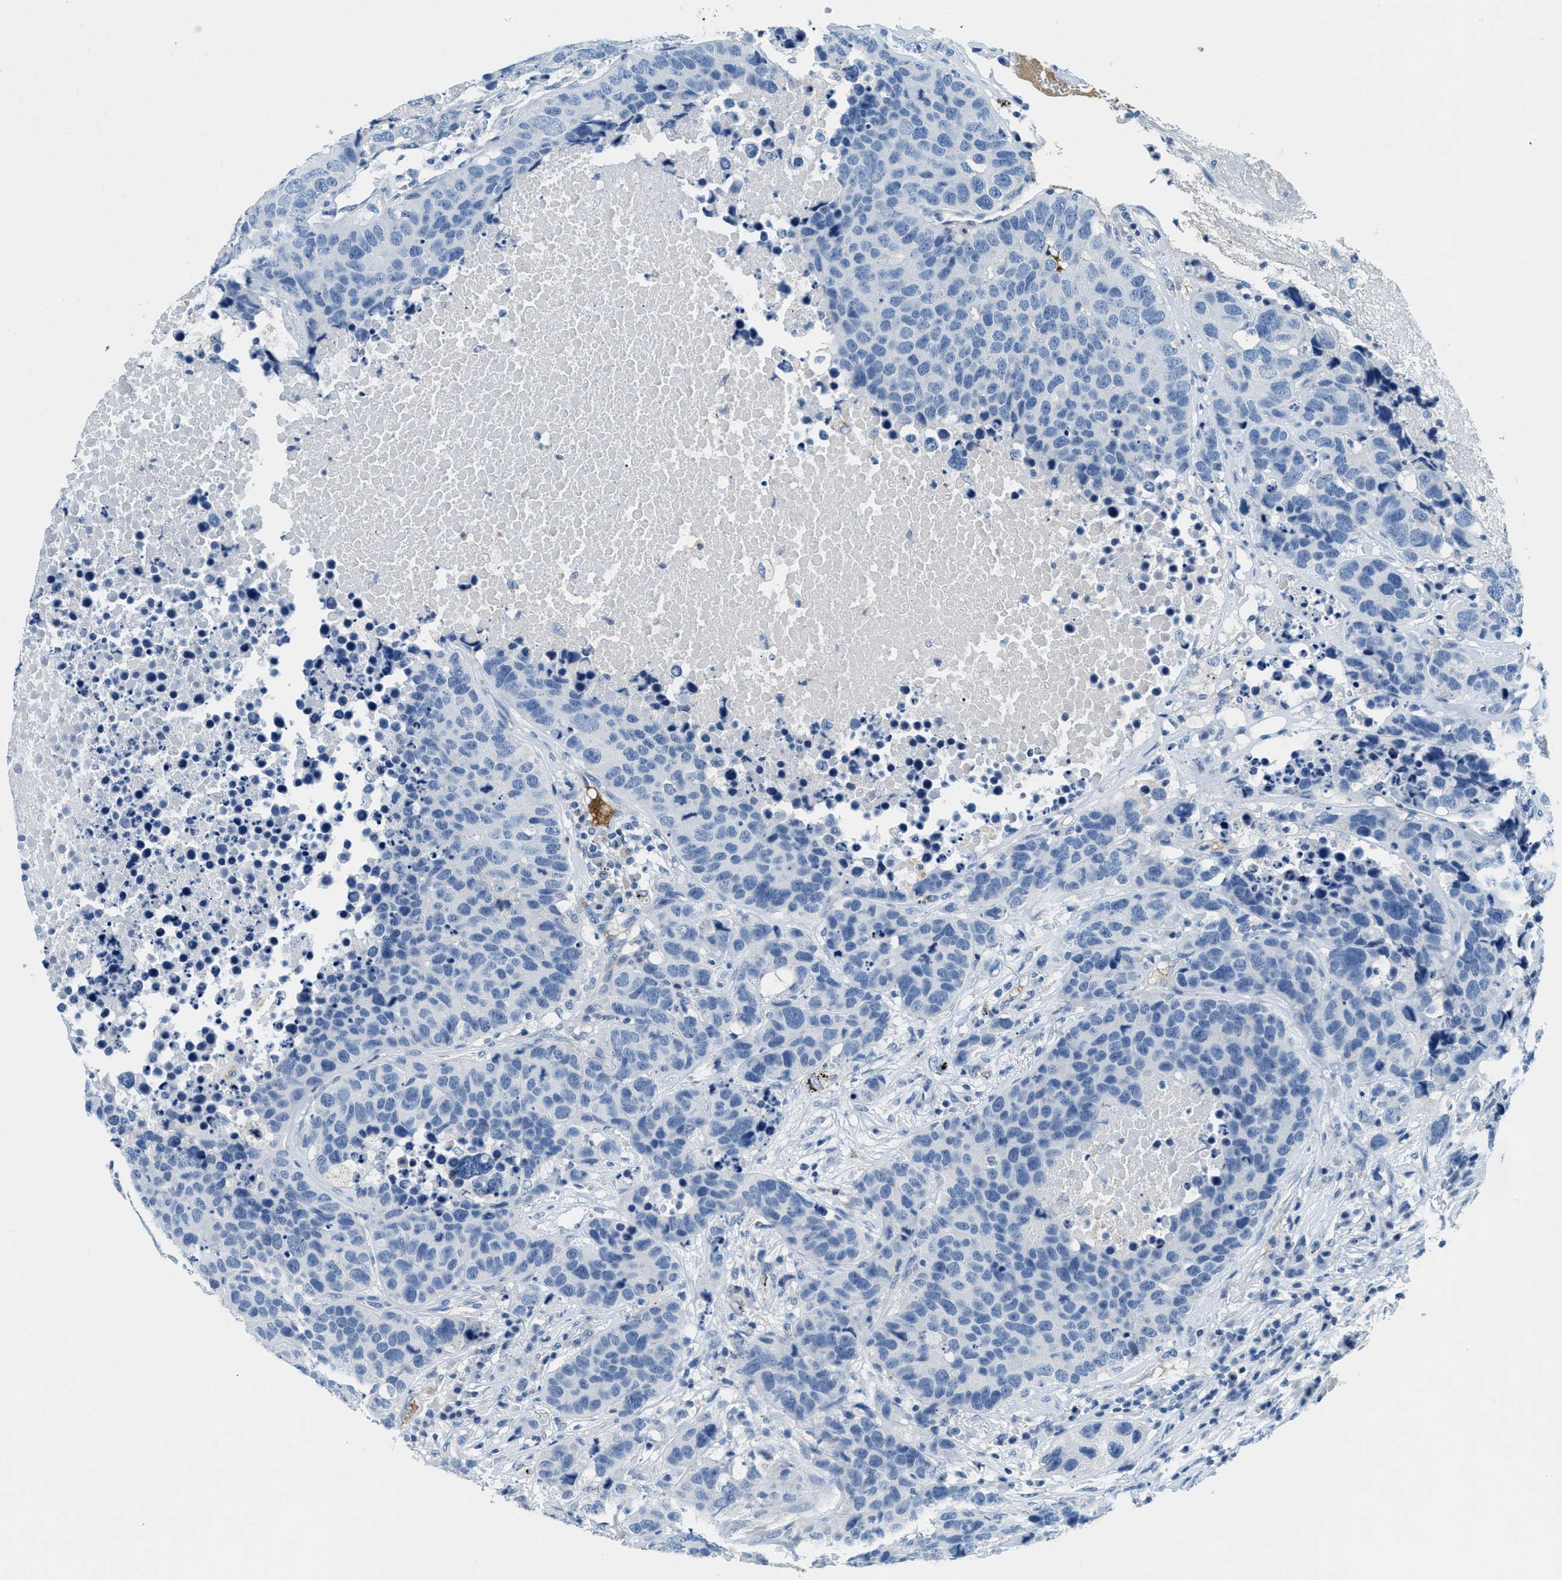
{"staining": {"intensity": "negative", "quantity": "none", "location": "none"}, "tissue": "carcinoid", "cell_type": "Tumor cells", "image_type": "cancer", "snomed": [{"axis": "morphology", "description": "Carcinoid, malignant, NOS"}, {"axis": "topography", "description": "Lung"}], "caption": "Tumor cells are negative for protein expression in human malignant carcinoid.", "gene": "A2M", "patient": {"sex": "male", "age": 60}}